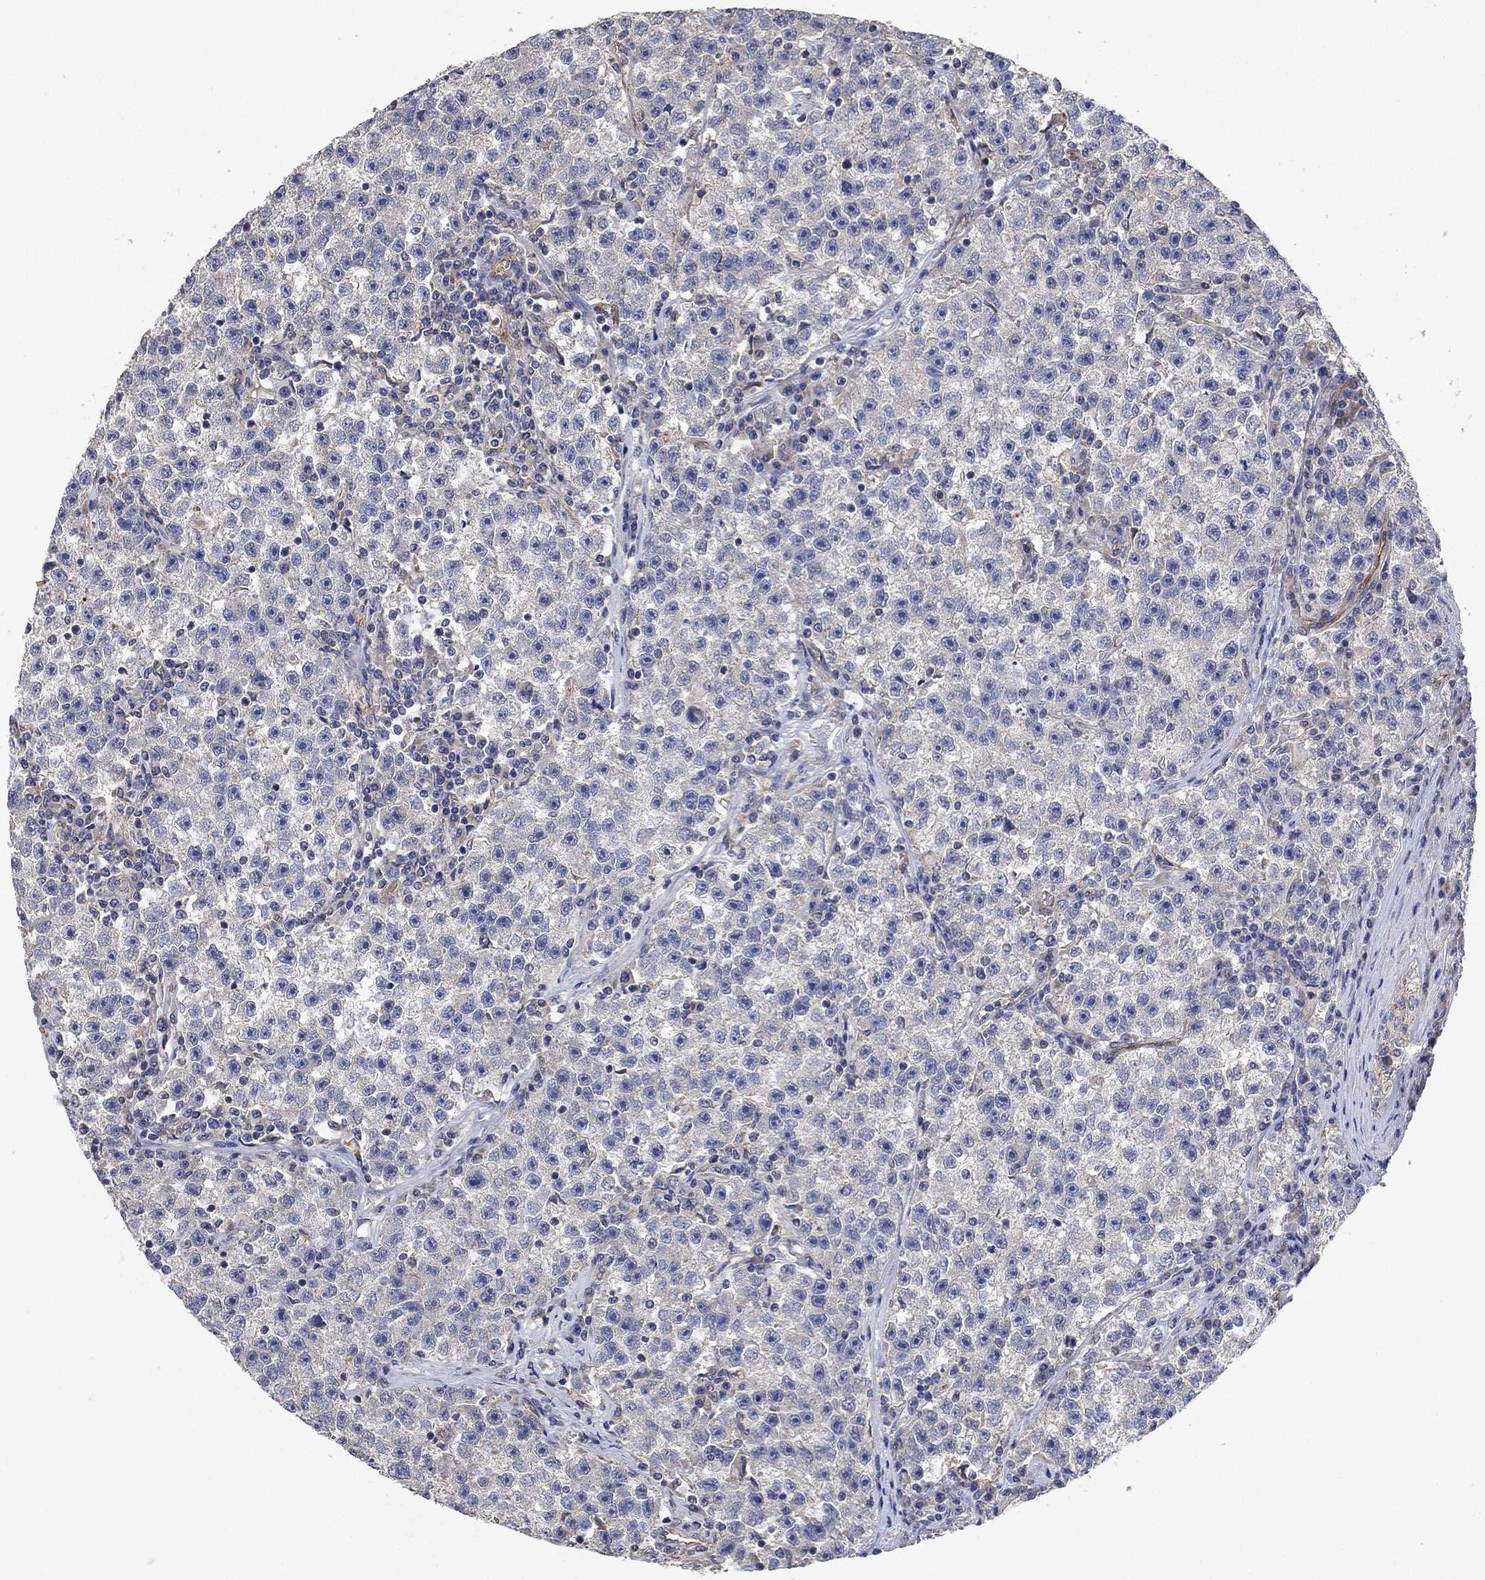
{"staining": {"intensity": "negative", "quantity": "none", "location": "none"}, "tissue": "testis cancer", "cell_type": "Tumor cells", "image_type": "cancer", "snomed": [{"axis": "morphology", "description": "Seminoma, NOS"}, {"axis": "topography", "description": "Testis"}], "caption": "High power microscopy histopathology image of an immunohistochemistry (IHC) image of seminoma (testis), revealing no significant staining in tumor cells.", "gene": "MCUR1", "patient": {"sex": "male", "age": 22}}